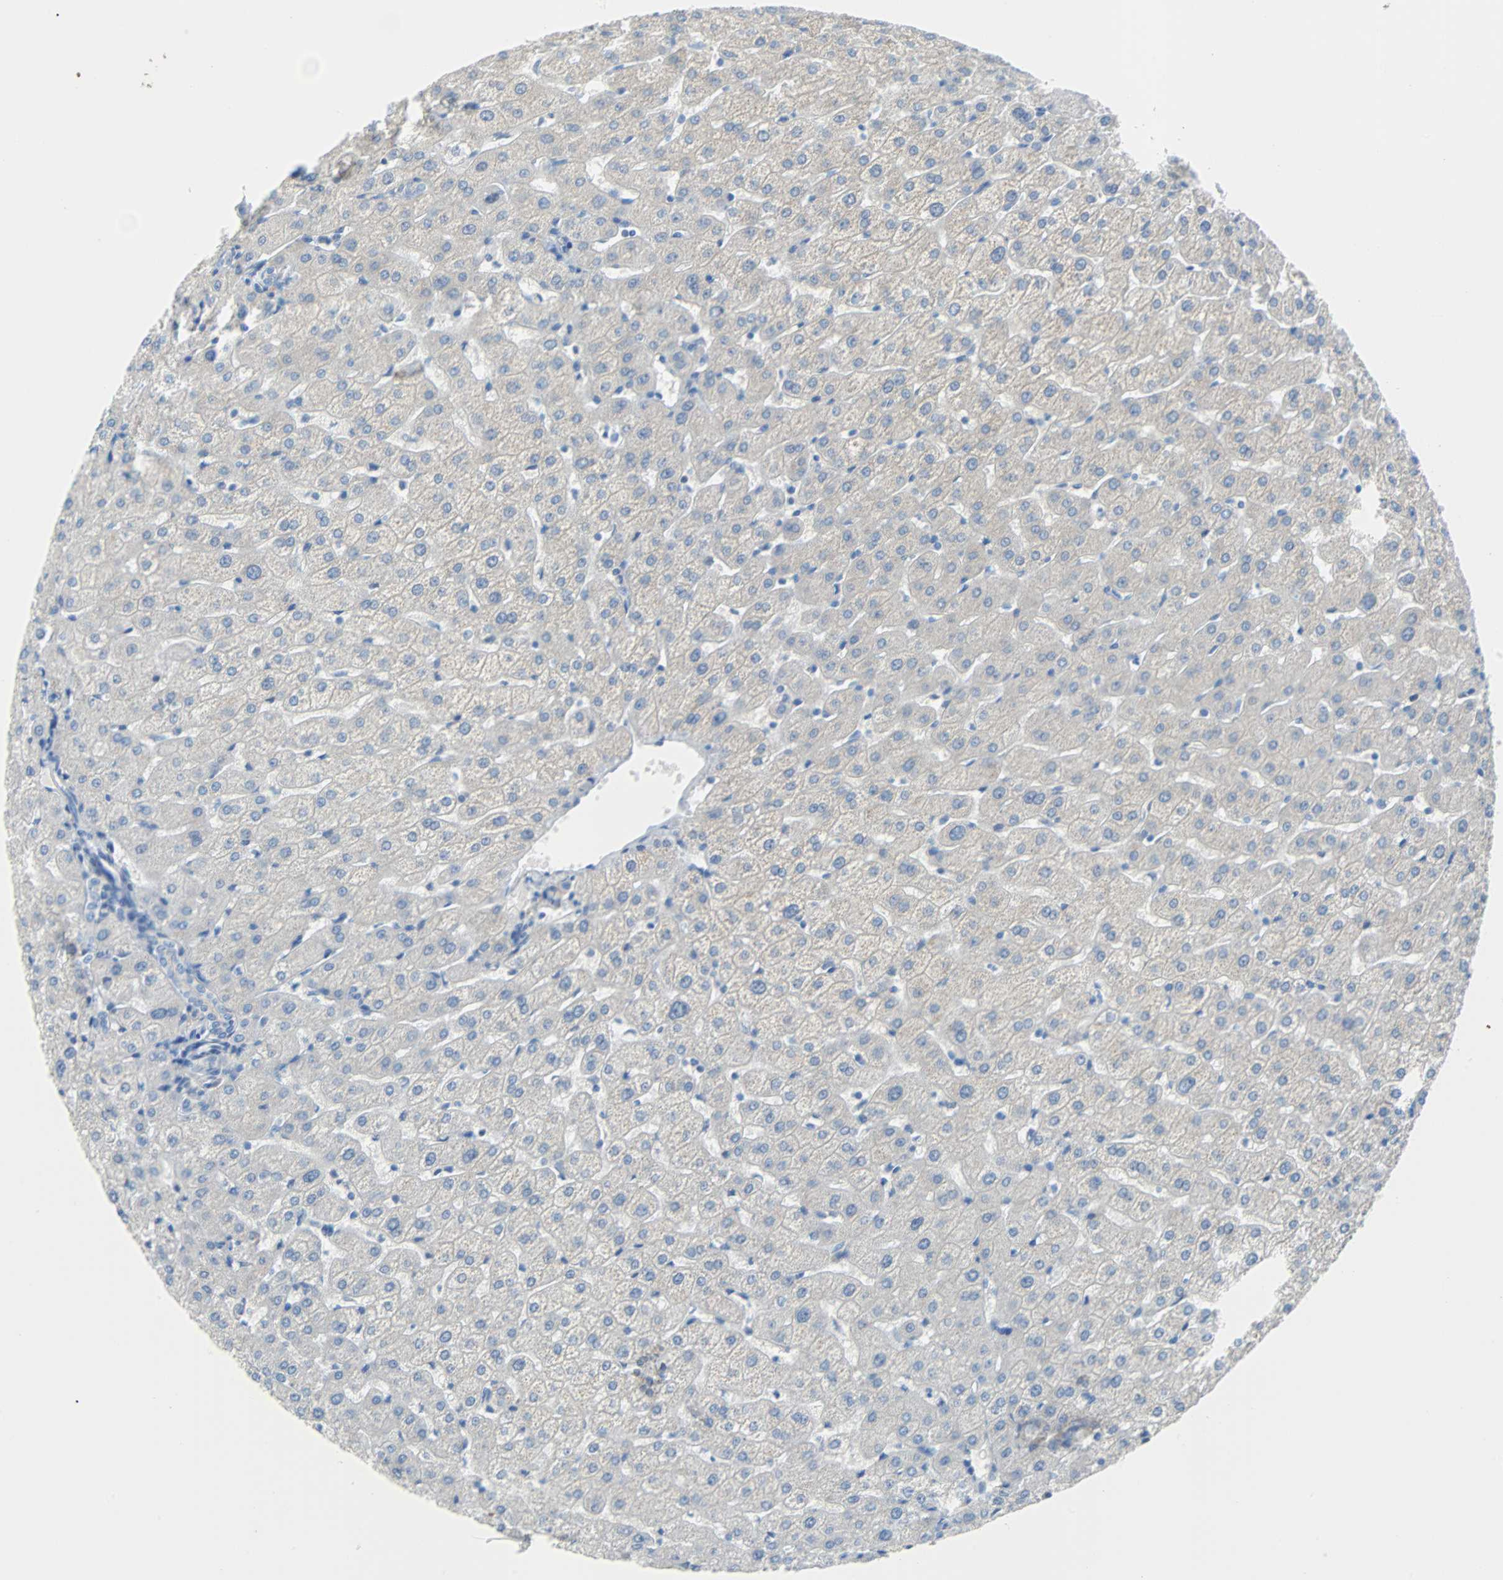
{"staining": {"intensity": "negative", "quantity": "none", "location": "none"}, "tissue": "liver", "cell_type": "Cholangiocytes", "image_type": "normal", "snomed": [{"axis": "morphology", "description": "Normal tissue, NOS"}, {"axis": "morphology", "description": "Fibrosis, NOS"}, {"axis": "topography", "description": "Liver"}], "caption": "This is an immunohistochemistry micrograph of unremarkable human liver. There is no positivity in cholangiocytes.", "gene": "PDPN", "patient": {"sex": "female", "age": 29}}